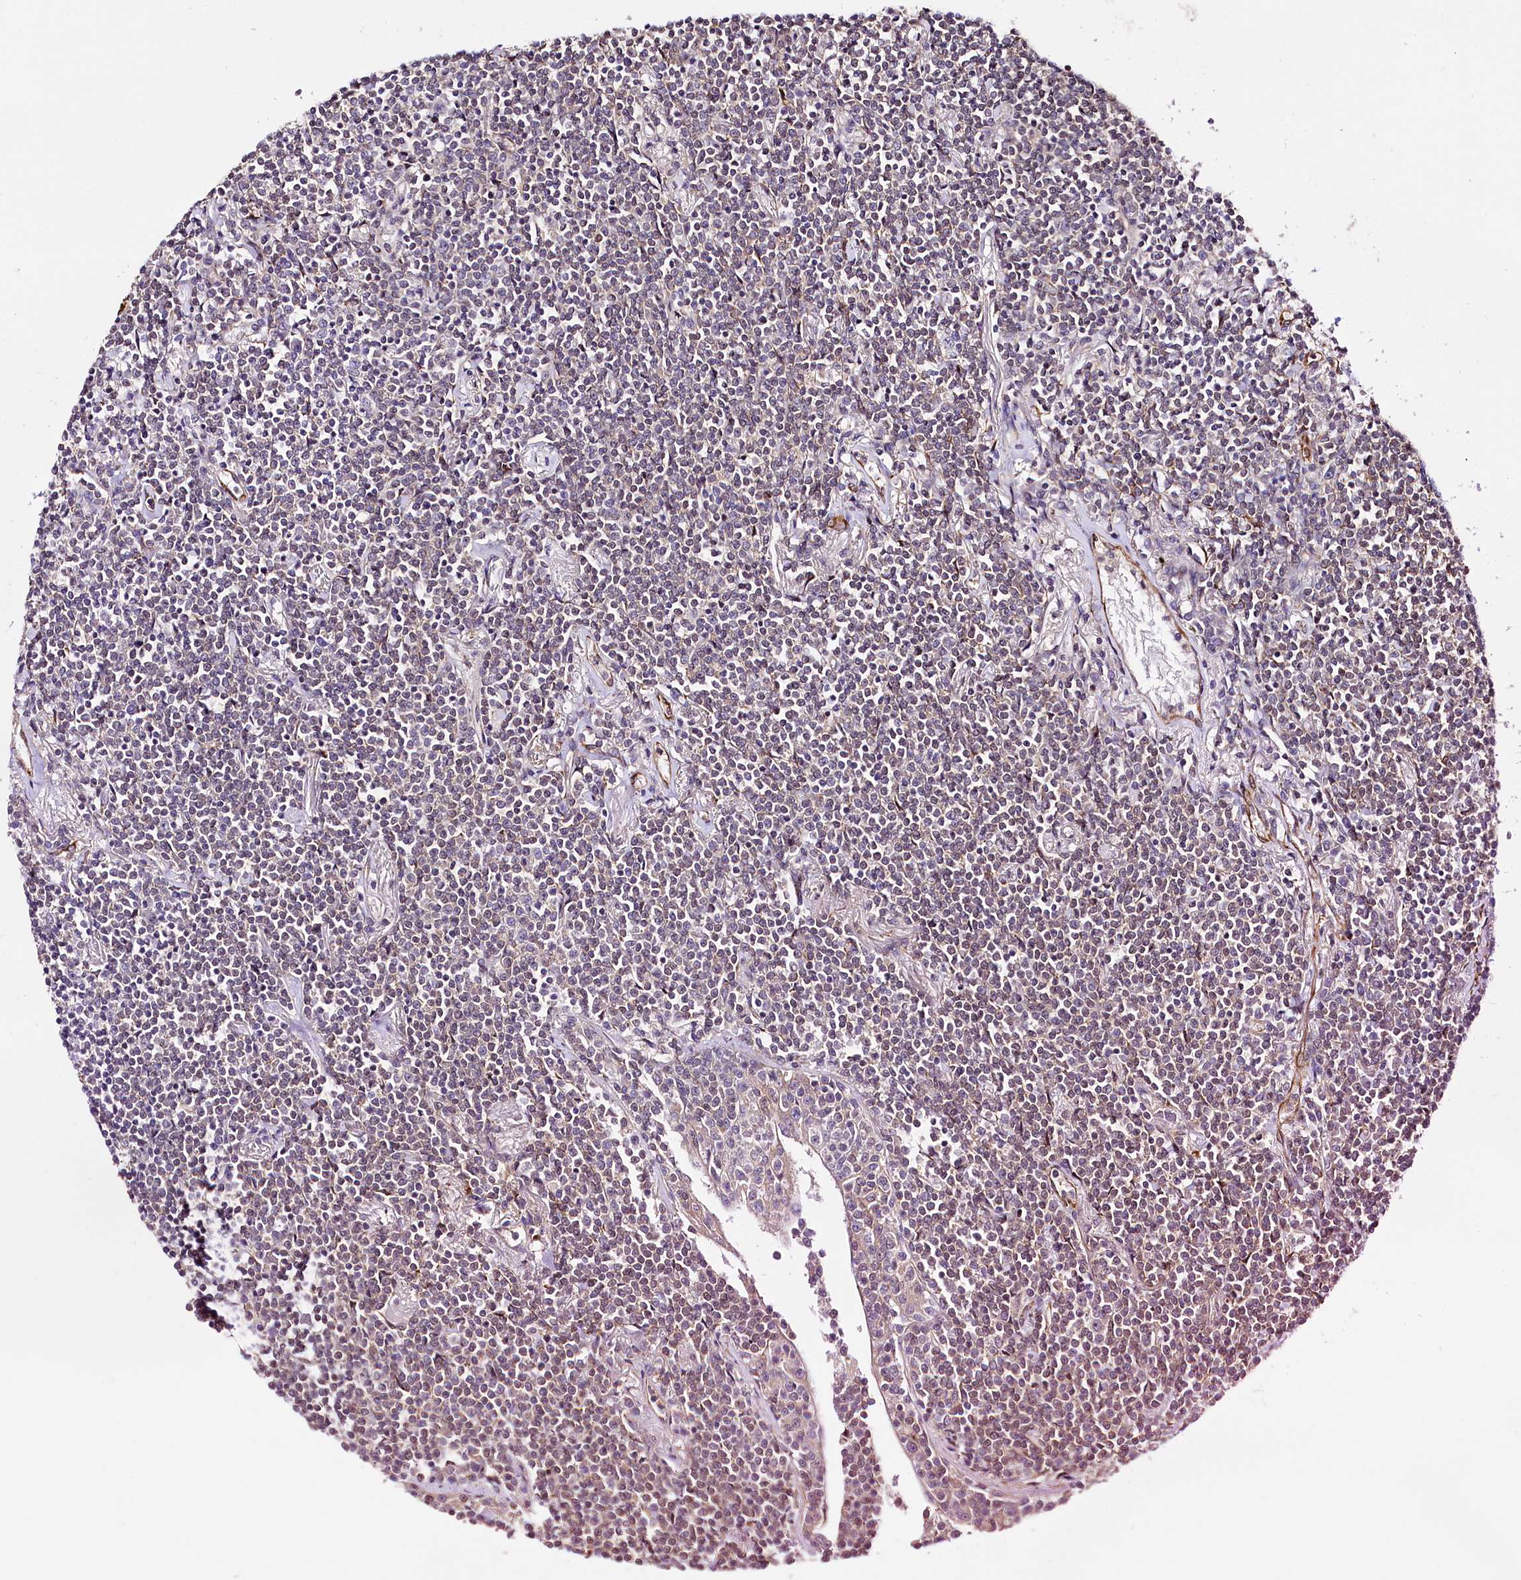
{"staining": {"intensity": "weak", "quantity": "<25%", "location": "nuclear"}, "tissue": "lymphoma", "cell_type": "Tumor cells", "image_type": "cancer", "snomed": [{"axis": "morphology", "description": "Malignant lymphoma, non-Hodgkin's type, Low grade"}, {"axis": "topography", "description": "Lung"}], "caption": "Malignant lymphoma, non-Hodgkin's type (low-grade) was stained to show a protein in brown. There is no significant expression in tumor cells. (Stains: DAB (3,3'-diaminobenzidine) IHC with hematoxylin counter stain, Microscopy: brightfield microscopy at high magnification).", "gene": "CUTC", "patient": {"sex": "female", "age": 71}}